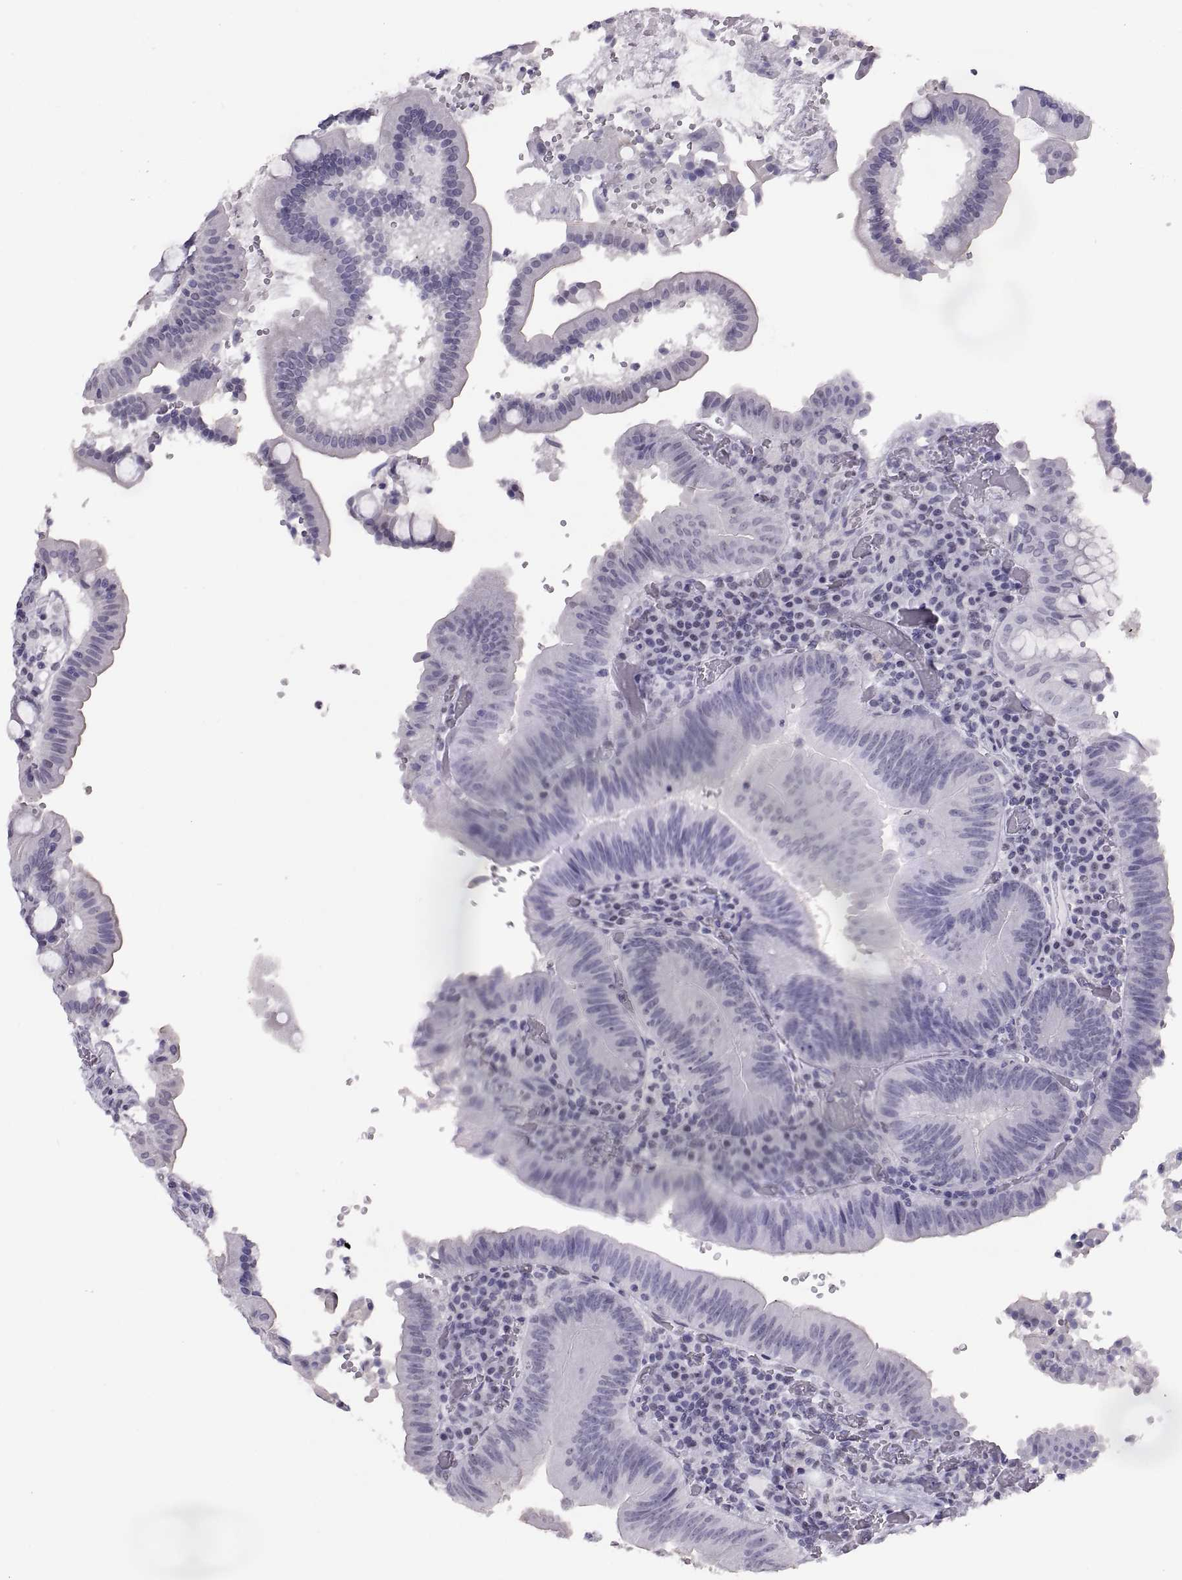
{"staining": {"intensity": "negative", "quantity": "none", "location": "none"}, "tissue": "duodenum", "cell_type": "Glandular cells", "image_type": "normal", "snomed": [{"axis": "morphology", "description": "Normal tissue, NOS"}, {"axis": "topography", "description": "Duodenum"}], "caption": "Immunohistochemistry (IHC) of normal human duodenum demonstrates no positivity in glandular cells.", "gene": "CARTPT", "patient": {"sex": "female", "age": 62}}